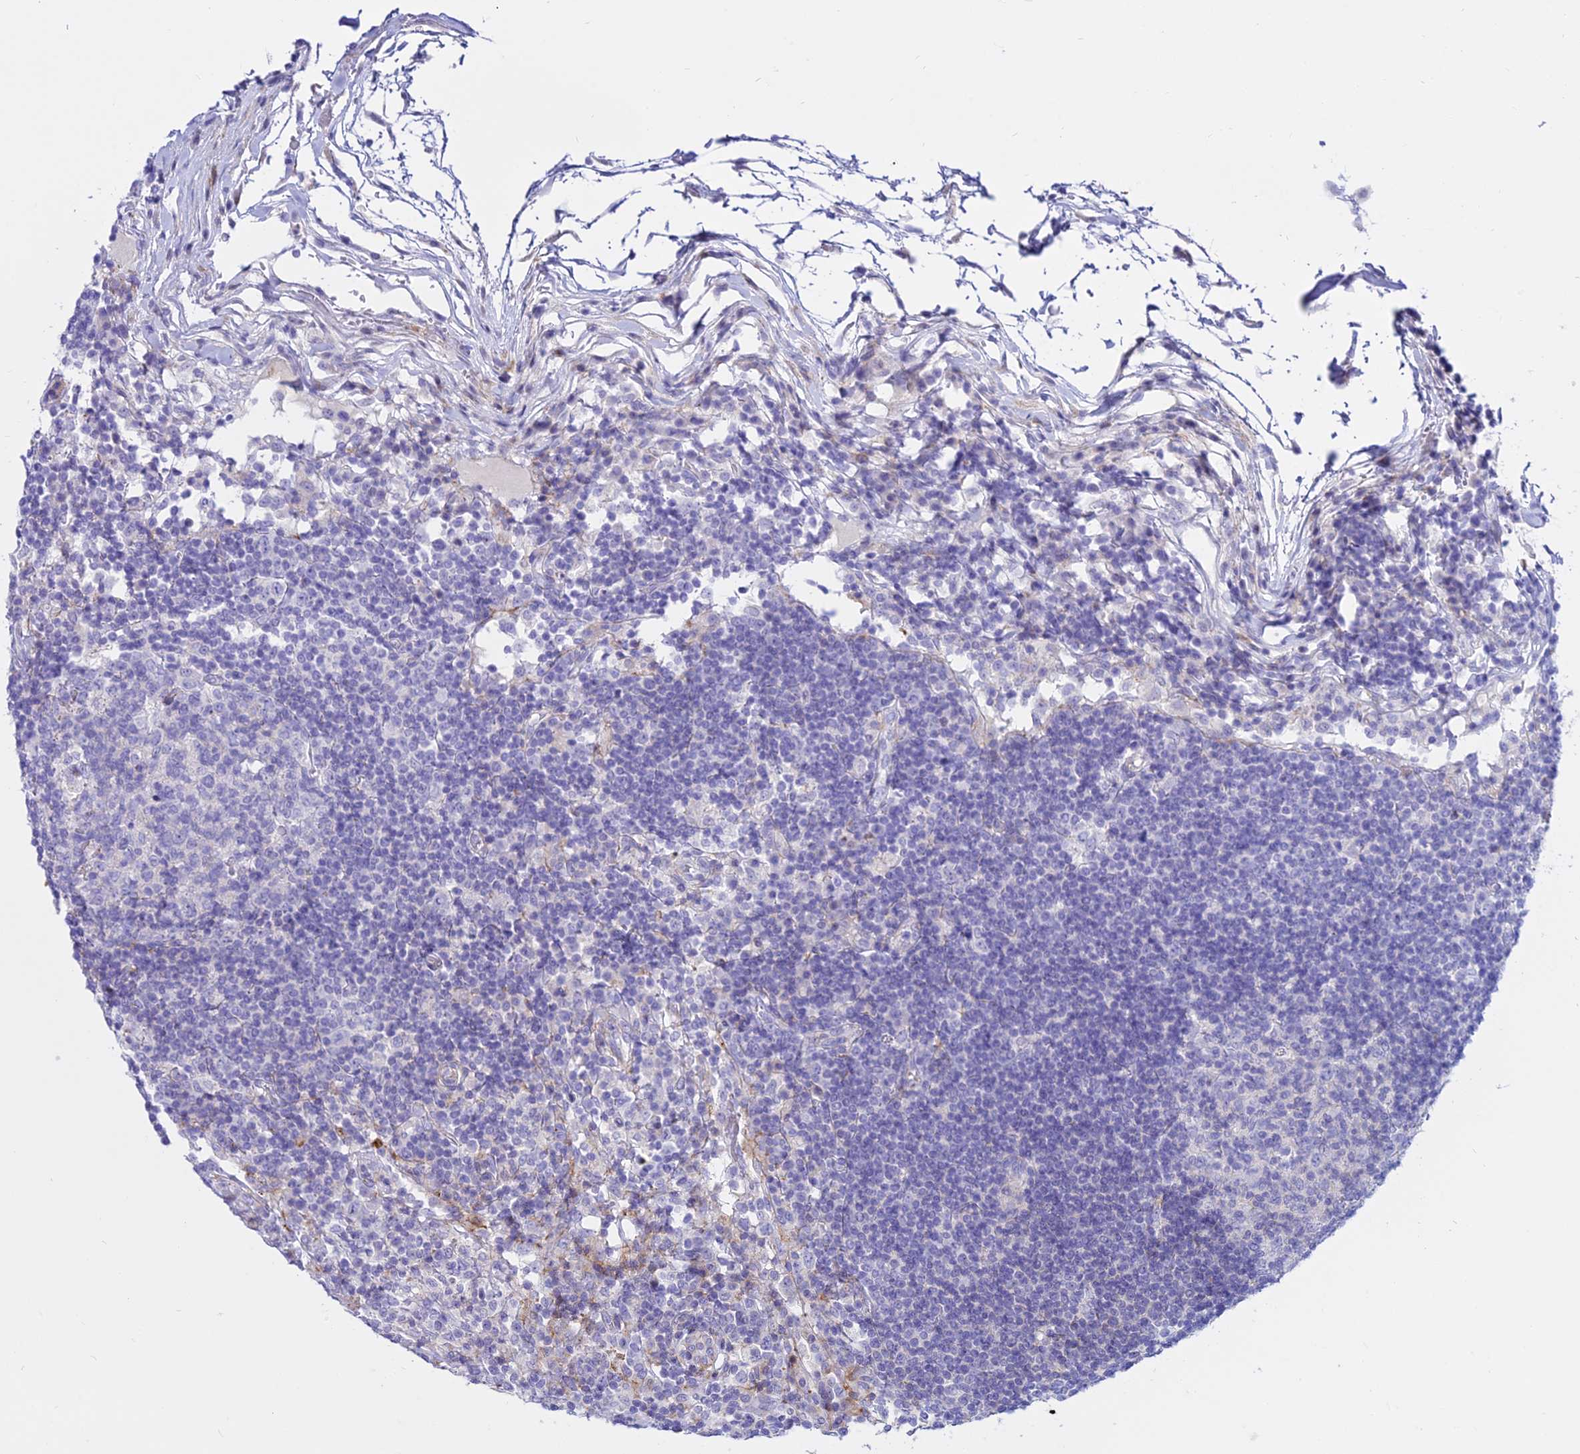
{"staining": {"intensity": "negative", "quantity": "none", "location": "none"}, "tissue": "lymph node", "cell_type": "Germinal center cells", "image_type": "normal", "snomed": [{"axis": "morphology", "description": "Normal tissue, NOS"}, {"axis": "topography", "description": "Lymph node"}], "caption": "Human lymph node stained for a protein using IHC demonstrates no positivity in germinal center cells.", "gene": "DLX1", "patient": {"sex": "female", "age": 53}}